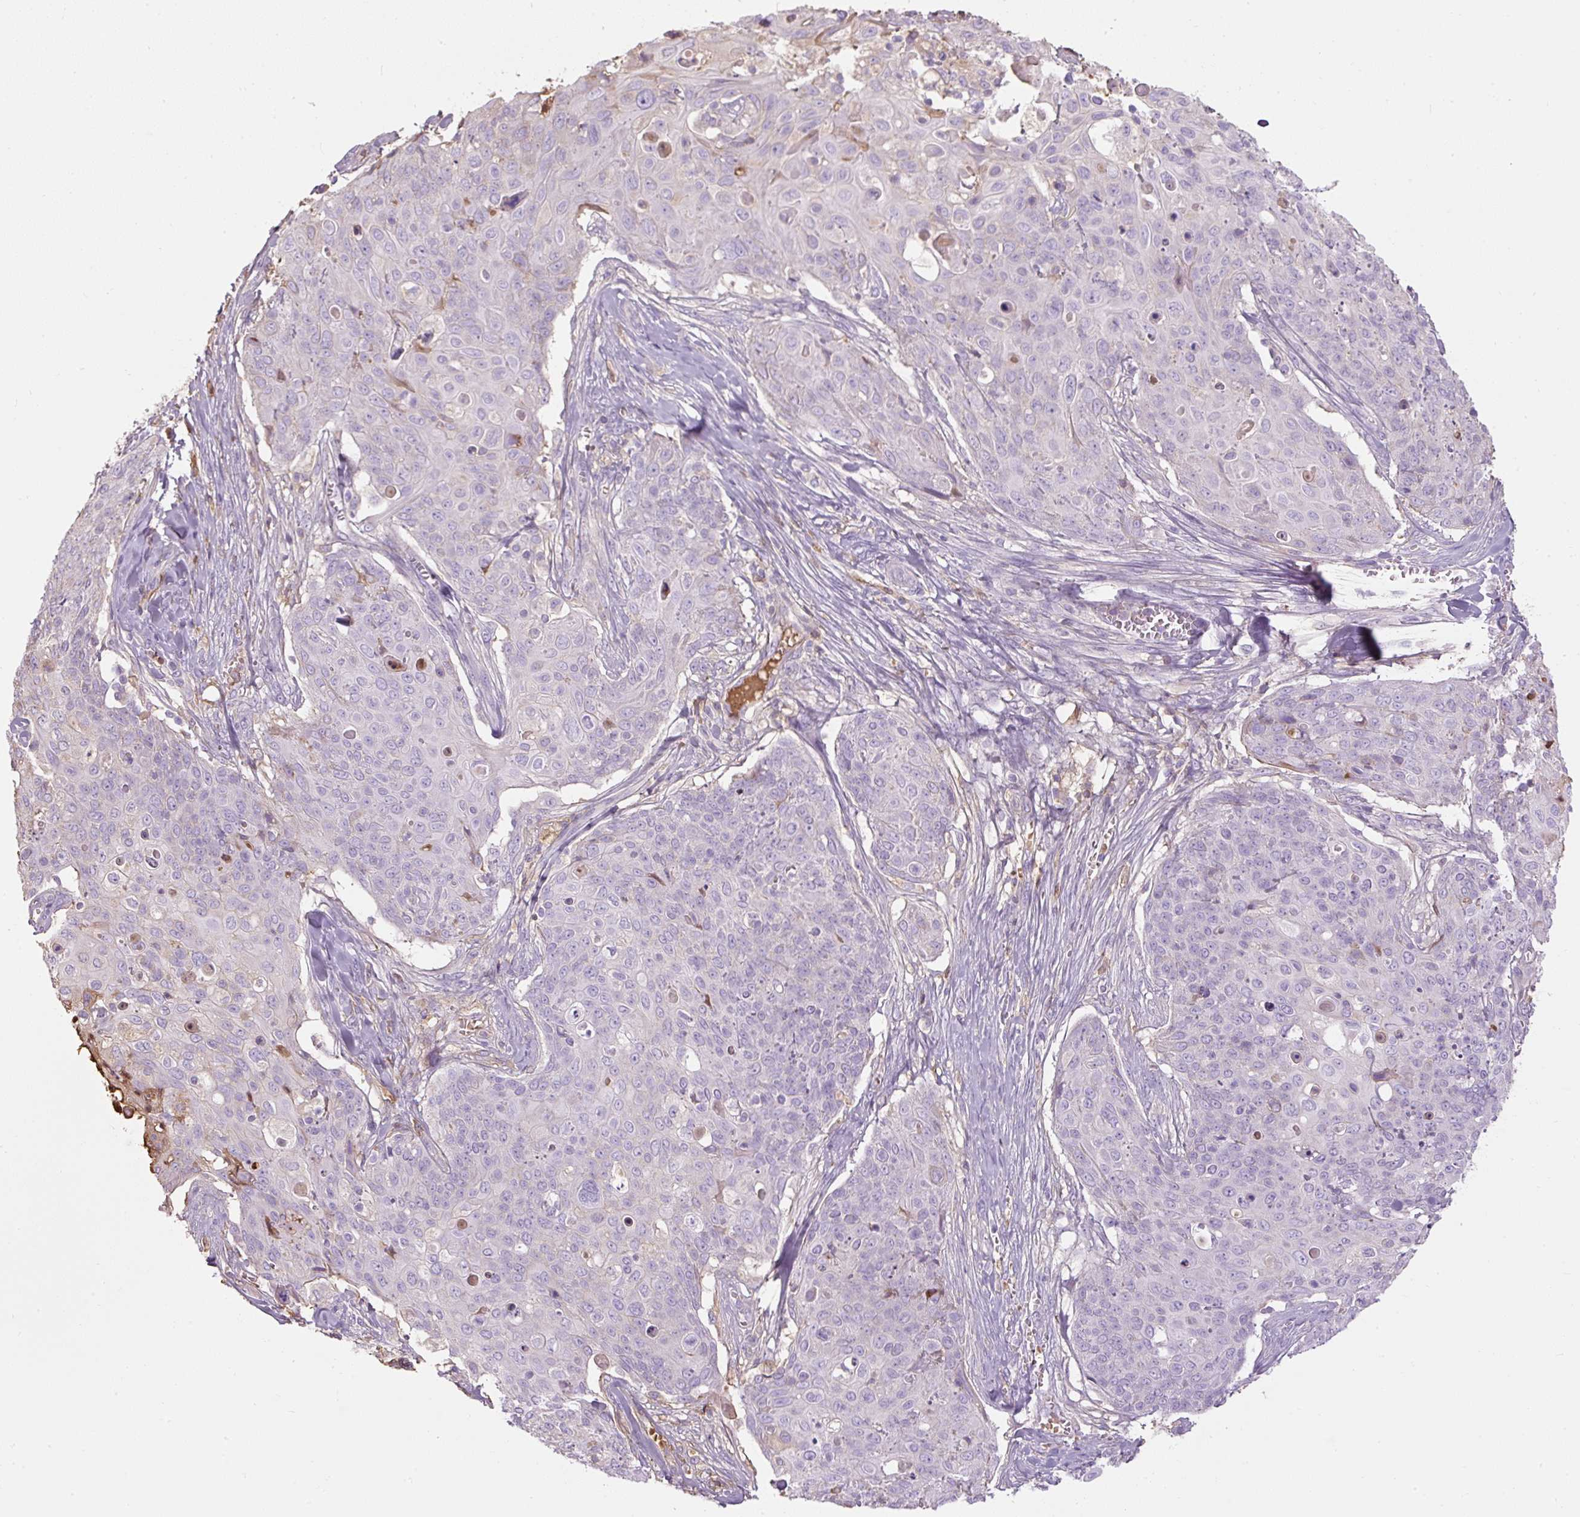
{"staining": {"intensity": "negative", "quantity": "none", "location": "none"}, "tissue": "skin cancer", "cell_type": "Tumor cells", "image_type": "cancer", "snomed": [{"axis": "morphology", "description": "Squamous cell carcinoma, NOS"}, {"axis": "topography", "description": "Skin"}, {"axis": "topography", "description": "Vulva"}], "caption": "IHC image of neoplastic tissue: human skin cancer stained with DAB (3,3'-diaminobenzidine) displays no significant protein staining in tumor cells.", "gene": "APOA1", "patient": {"sex": "female", "age": 85}}